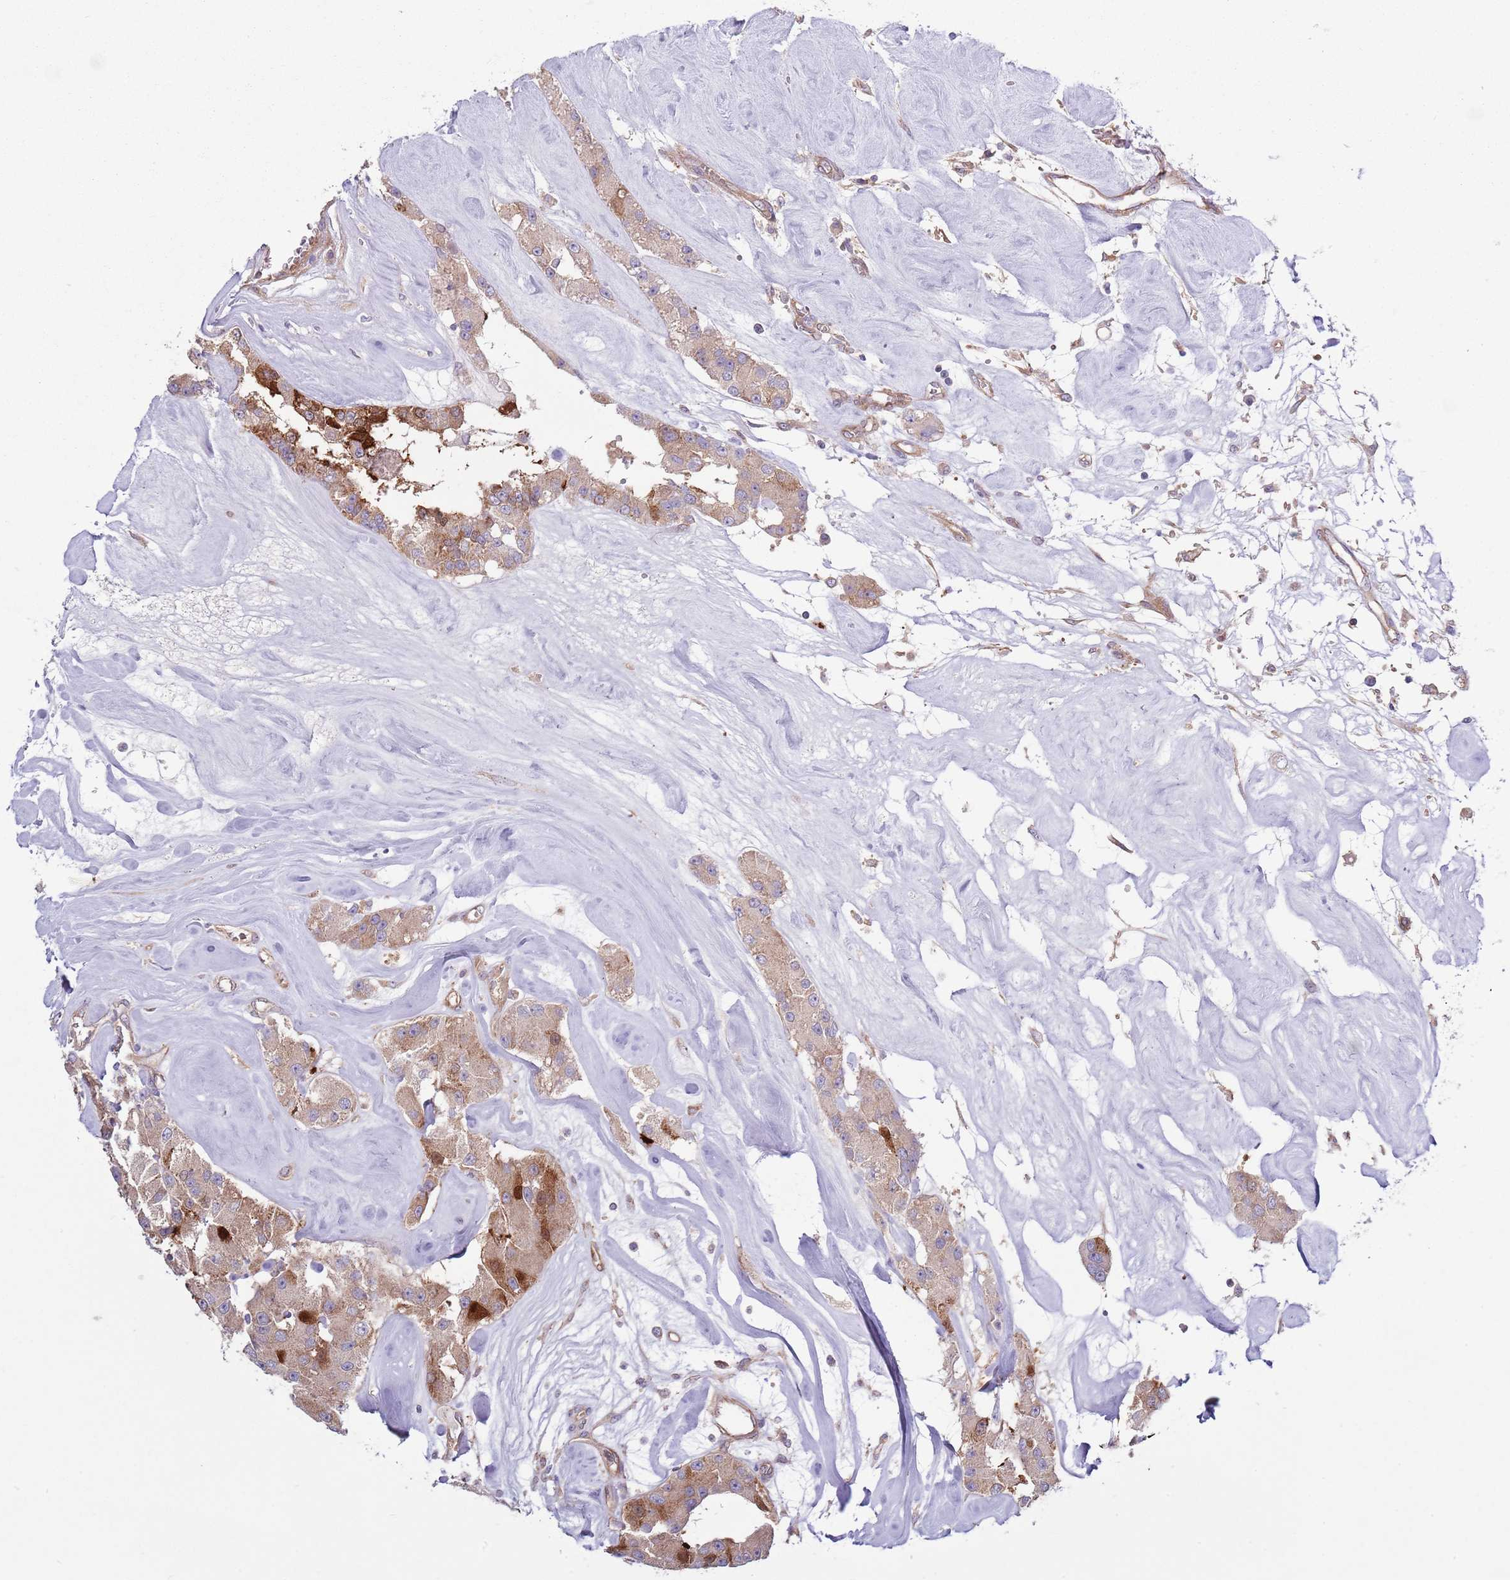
{"staining": {"intensity": "strong", "quantity": "25%-75%", "location": "cytoplasmic/membranous"}, "tissue": "carcinoid", "cell_type": "Tumor cells", "image_type": "cancer", "snomed": [{"axis": "morphology", "description": "Carcinoid, malignant, NOS"}, {"axis": "topography", "description": "Pancreas"}], "caption": "Tumor cells display strong cytoplasmic/membranous positivity in approximately 25%-75% of cells in carcinoid (malignant).", "gene": "LPIN2", "patient": {"sex": "male", "age": 41}}